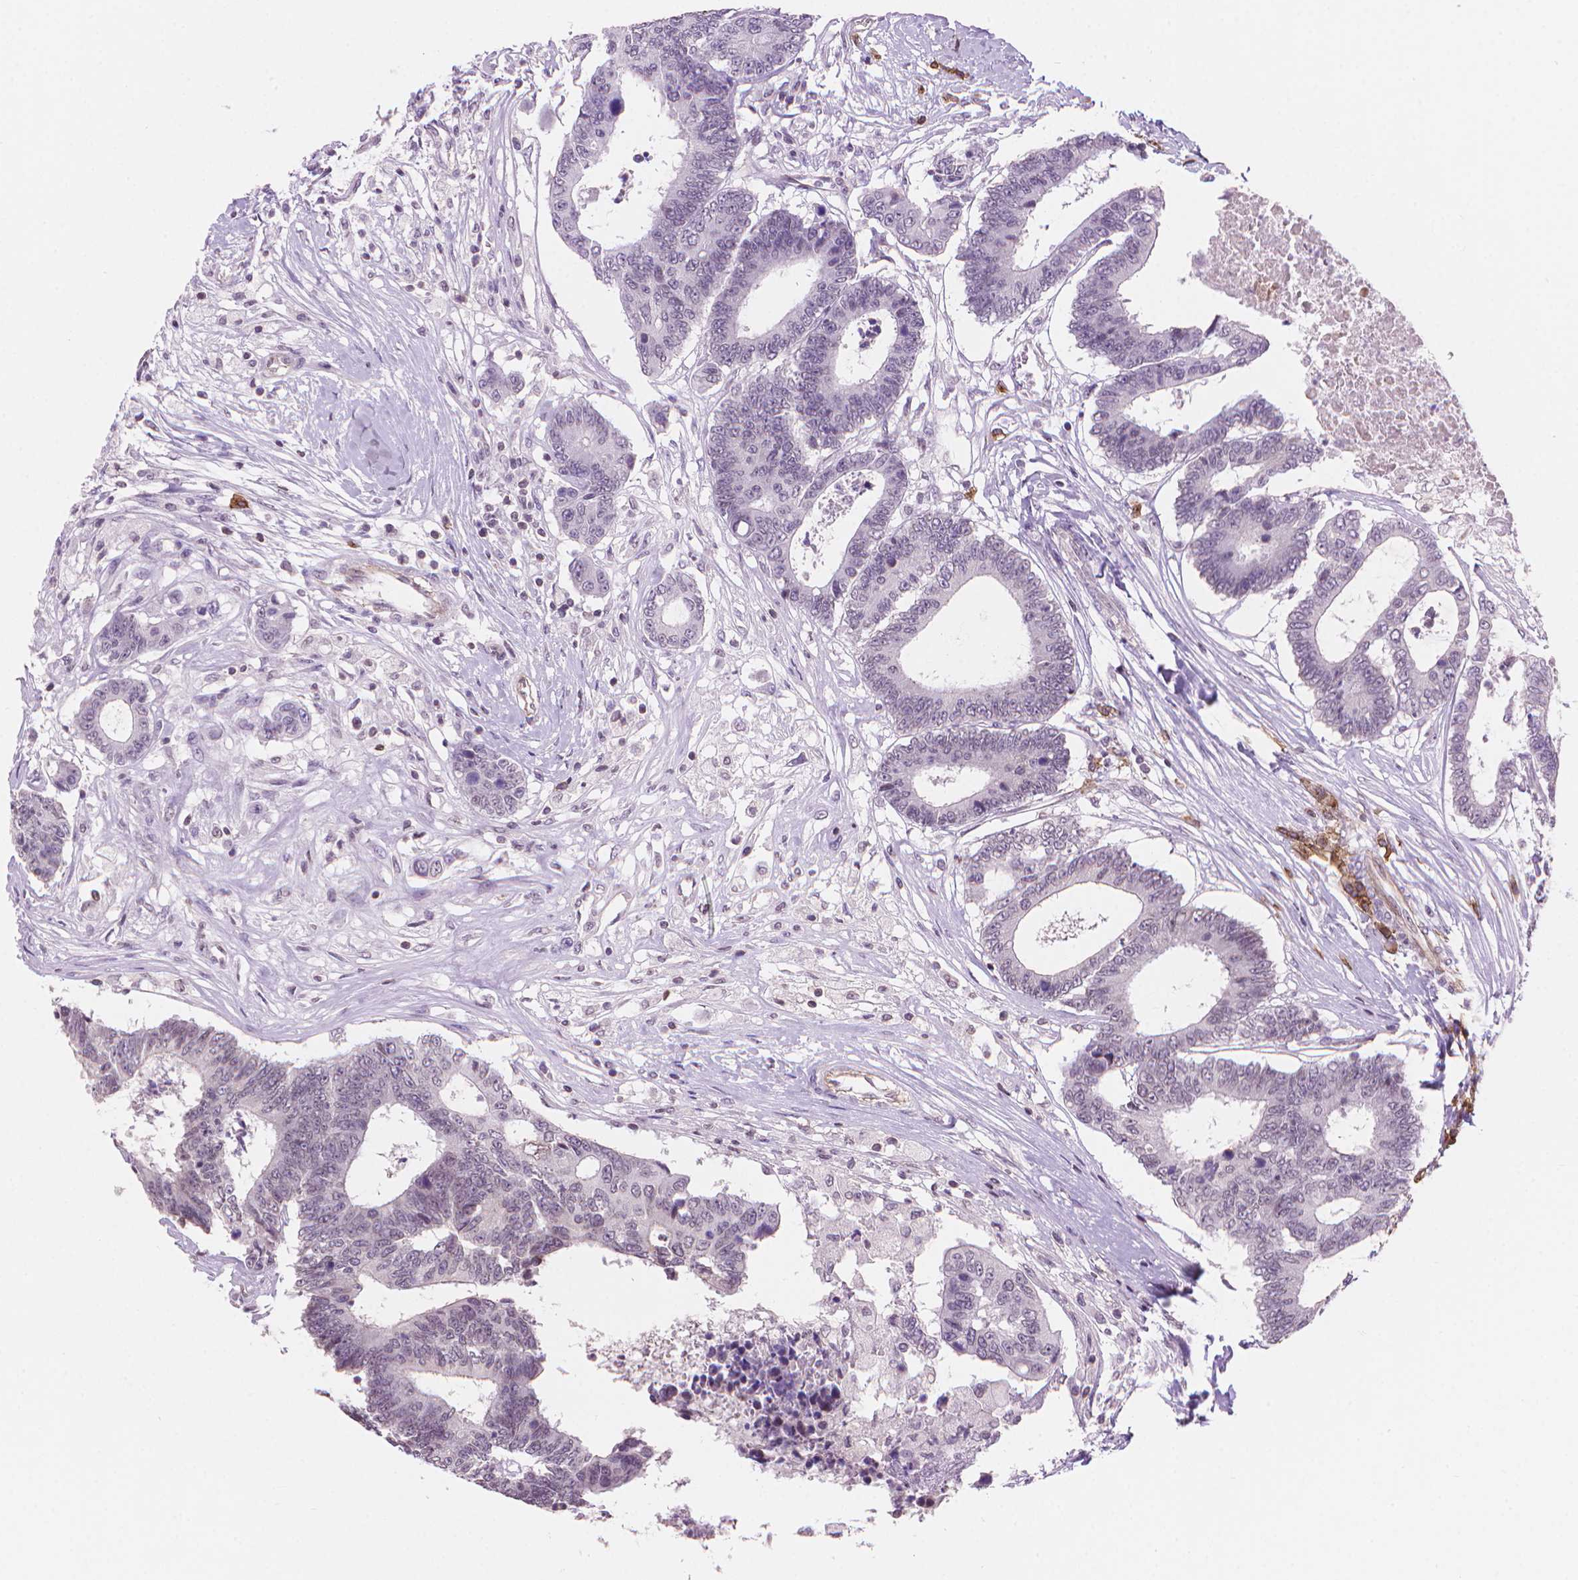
{"staining": {"intensity": "negative", "quantity": "none", "location": "none"}, "tissue": "colorectal cancer", "cell_type": "Tumor cells", "image_type": "cancer", "snomed": [{"axis": "morphology", "description": "Adenocarcinoma, NOS"}, {"axis": "topography", "description": "Colon"}], "caption": "The histopathology image reveals no staining of tumor cells in colorectal cancer.", "gene": "TMEM184A", "patient": {"sex": "female", "age": 48}}